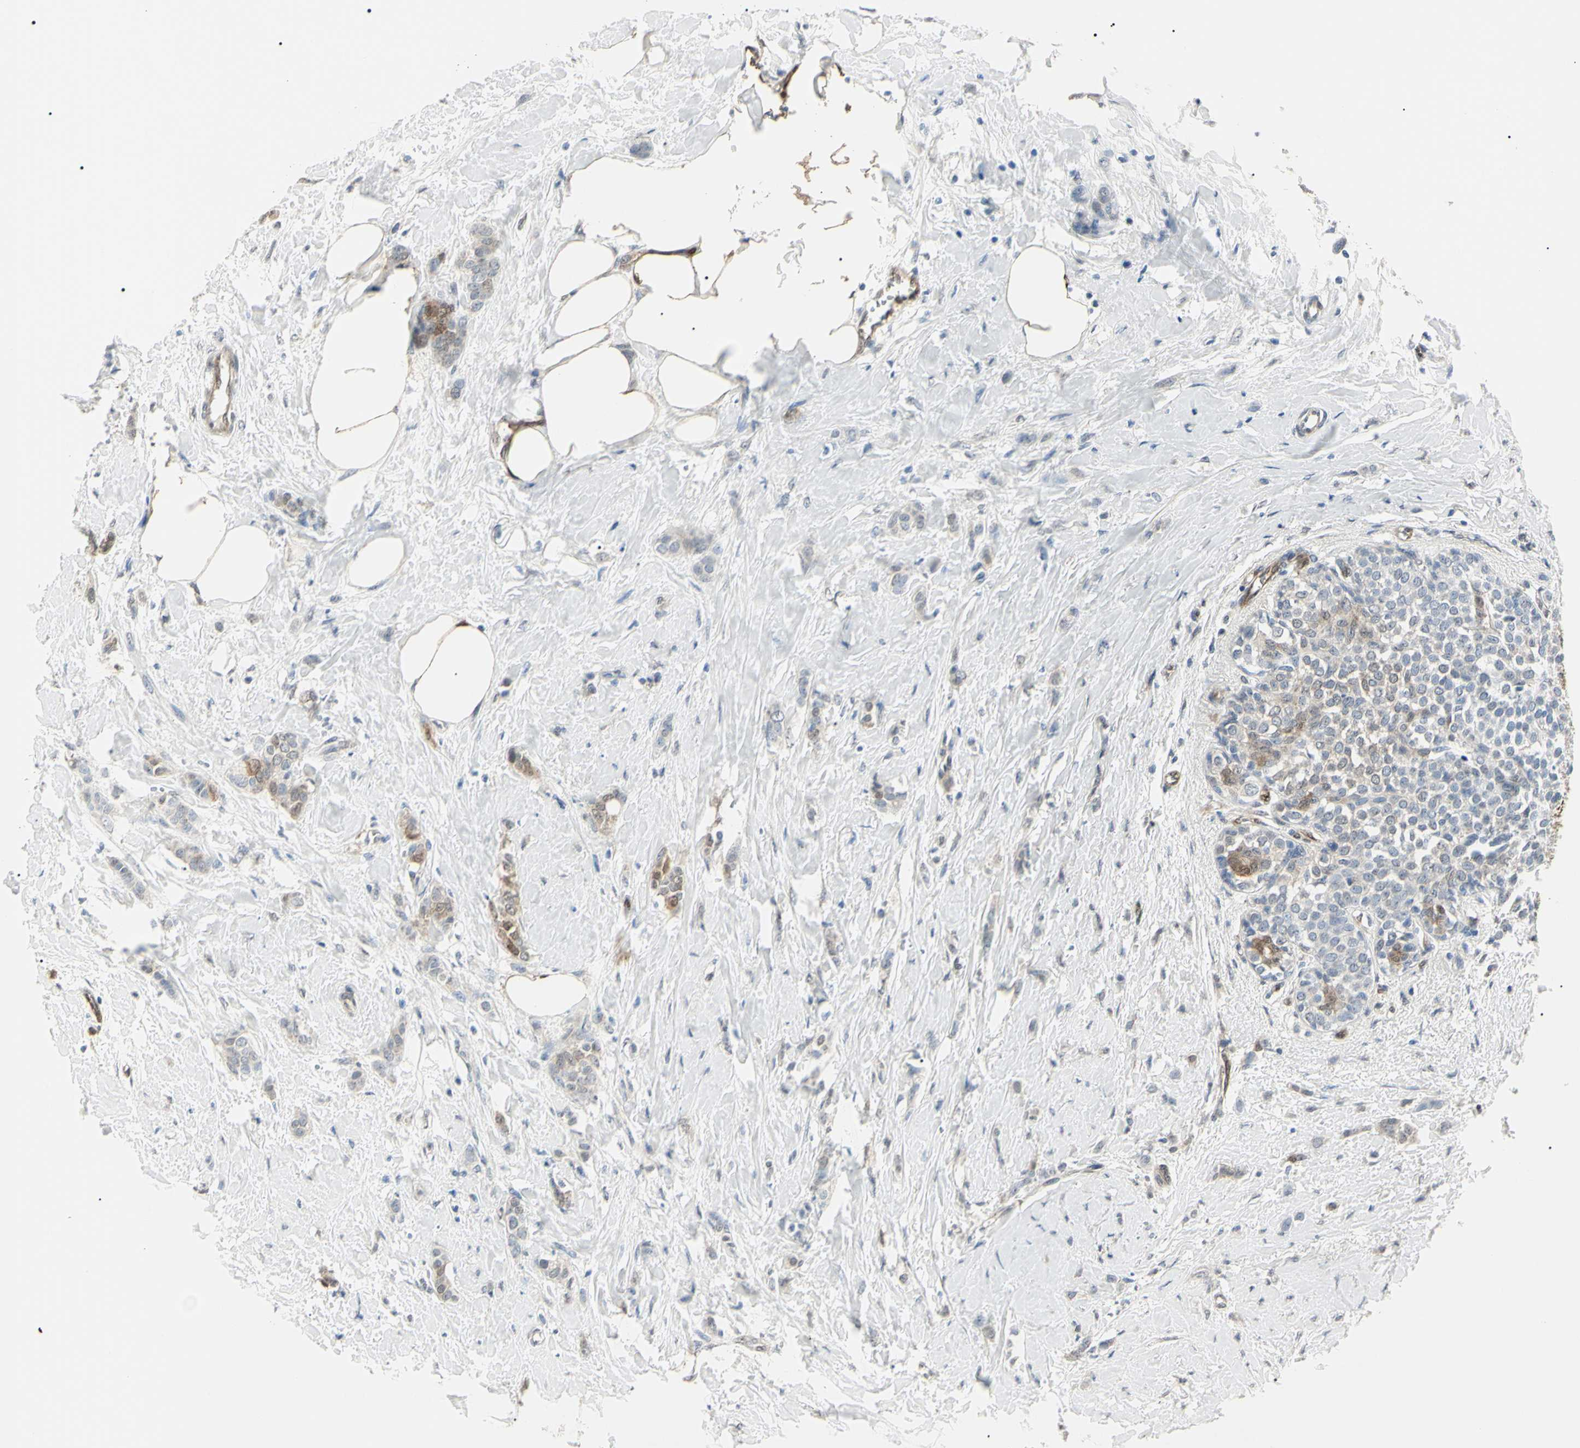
{"staining": {"intensity": "moderate", "quantity": "<25%", "location": "cytoplasmic/membranous"}, "tissue": "breast cancer", "cell_type": "Tumor cells", "image_type": "cancer", "snomed": [{"axis": "morphology", "description": "Lobular carcinoma, in situ"}, {"axis": "morphology", "description": "Lobular carcinoma"}, {"axis": "topography", "description": "Breast"}], "caption": "Approximately <25% of tumor cells in human breast lobular carcinoma in situ show moderate cytoplasmic/membranous protein expression as visualized by brown immunohistochemical staining.", "gene": "AKR1C3", "patient": {"sex": "female", "age": 41}}